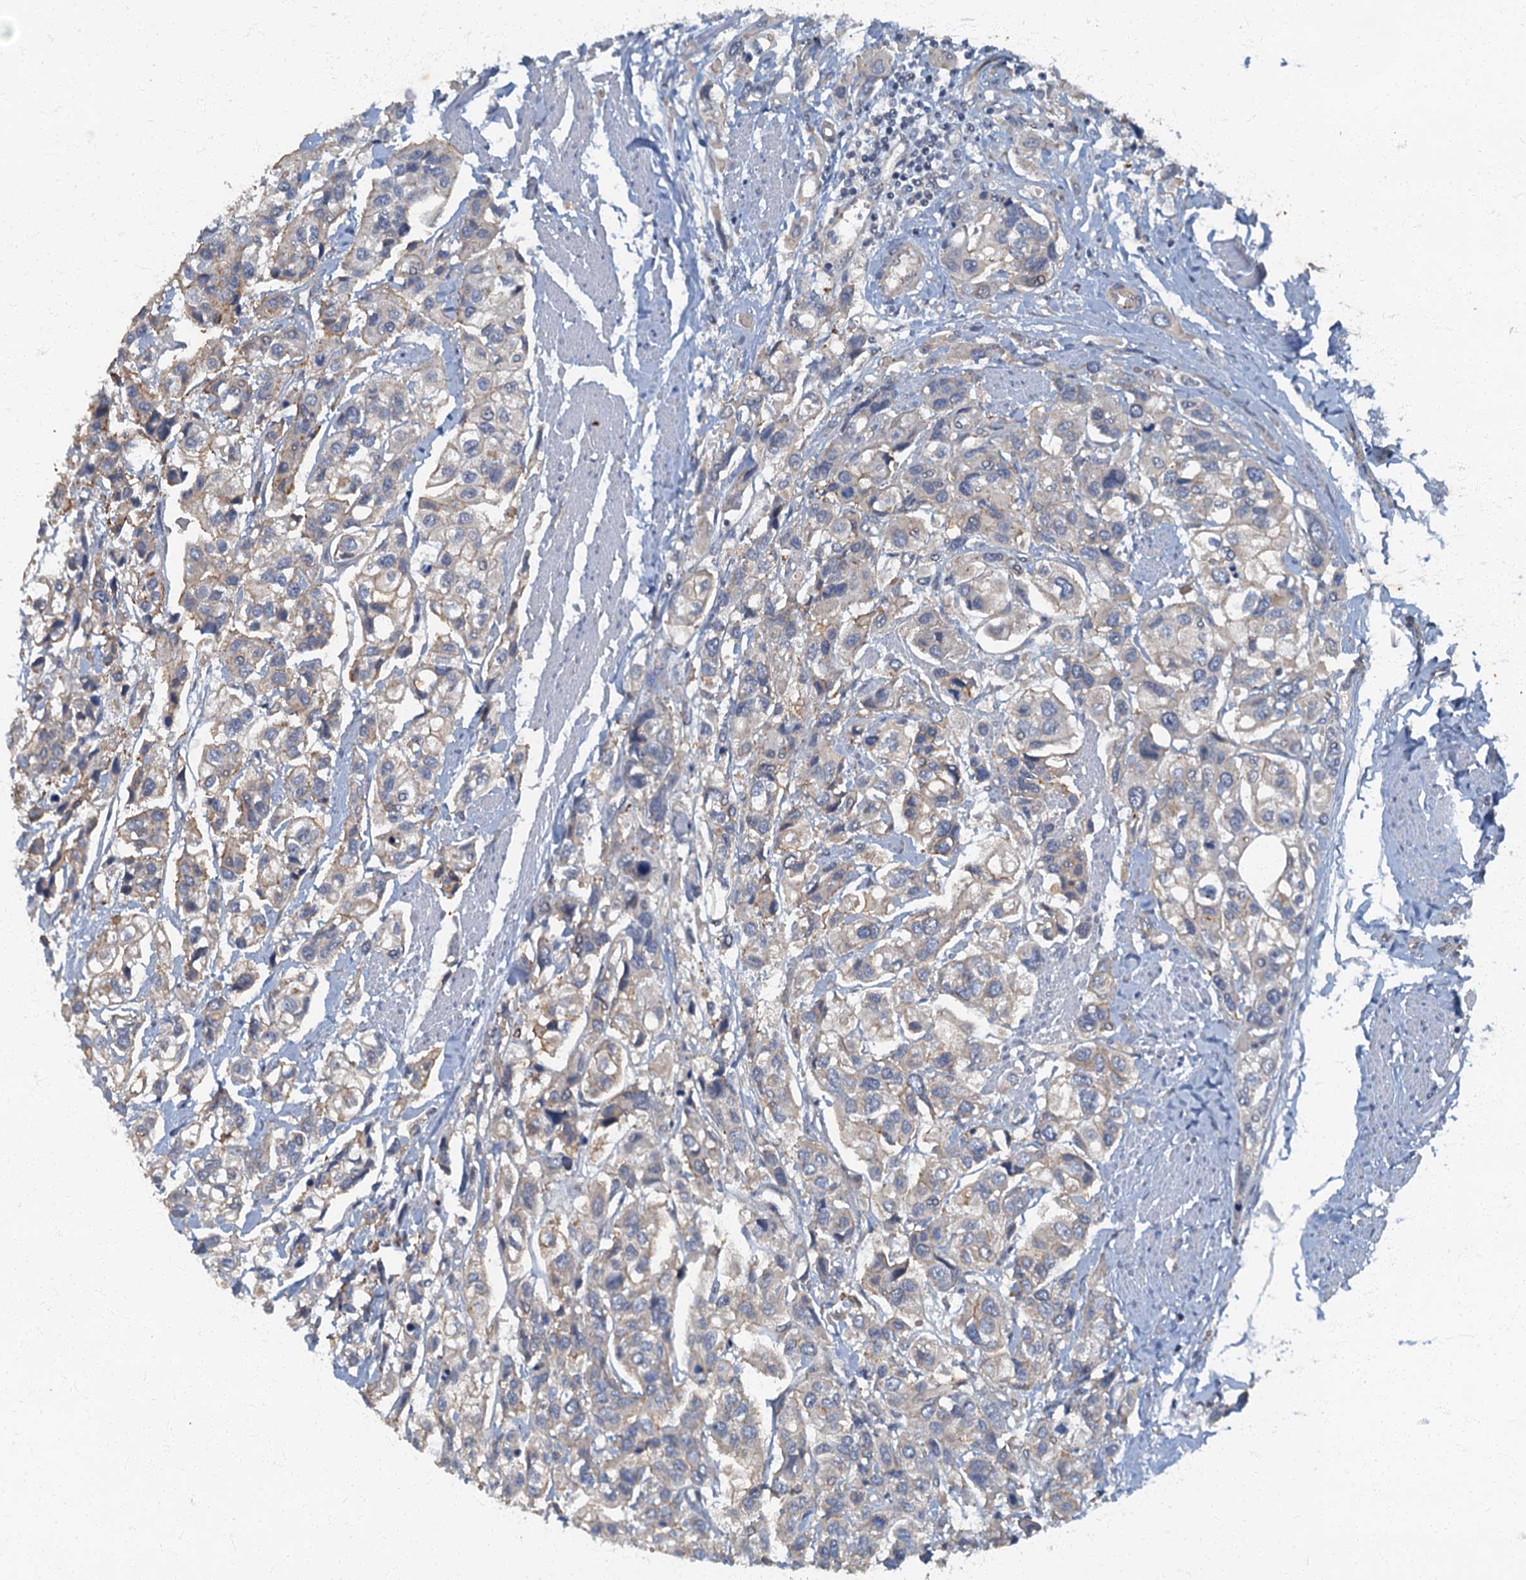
{"staining": {"intensity": "weak", "quantity": "<25%", "location": "cytoplasmic/membranous"}, "tissue": "urothelial cancer", "cell_type": "Tumor cells", "image_type": "cancer", "snomed": [{"axis": "morphology", "description": "Urothelial carcinoma, High grade"}, {"axis": "topography", "description": "Urinary bladder"}], "caption": "The image reveals no significant positivity in tumor cells of urothelial cancer. (DAB (3,3'-diaminobenzidine) immunohistochemistry (IHC), high magnification).", "gene": "ARL11", "patient": {"sex": "male", "age": 67}}